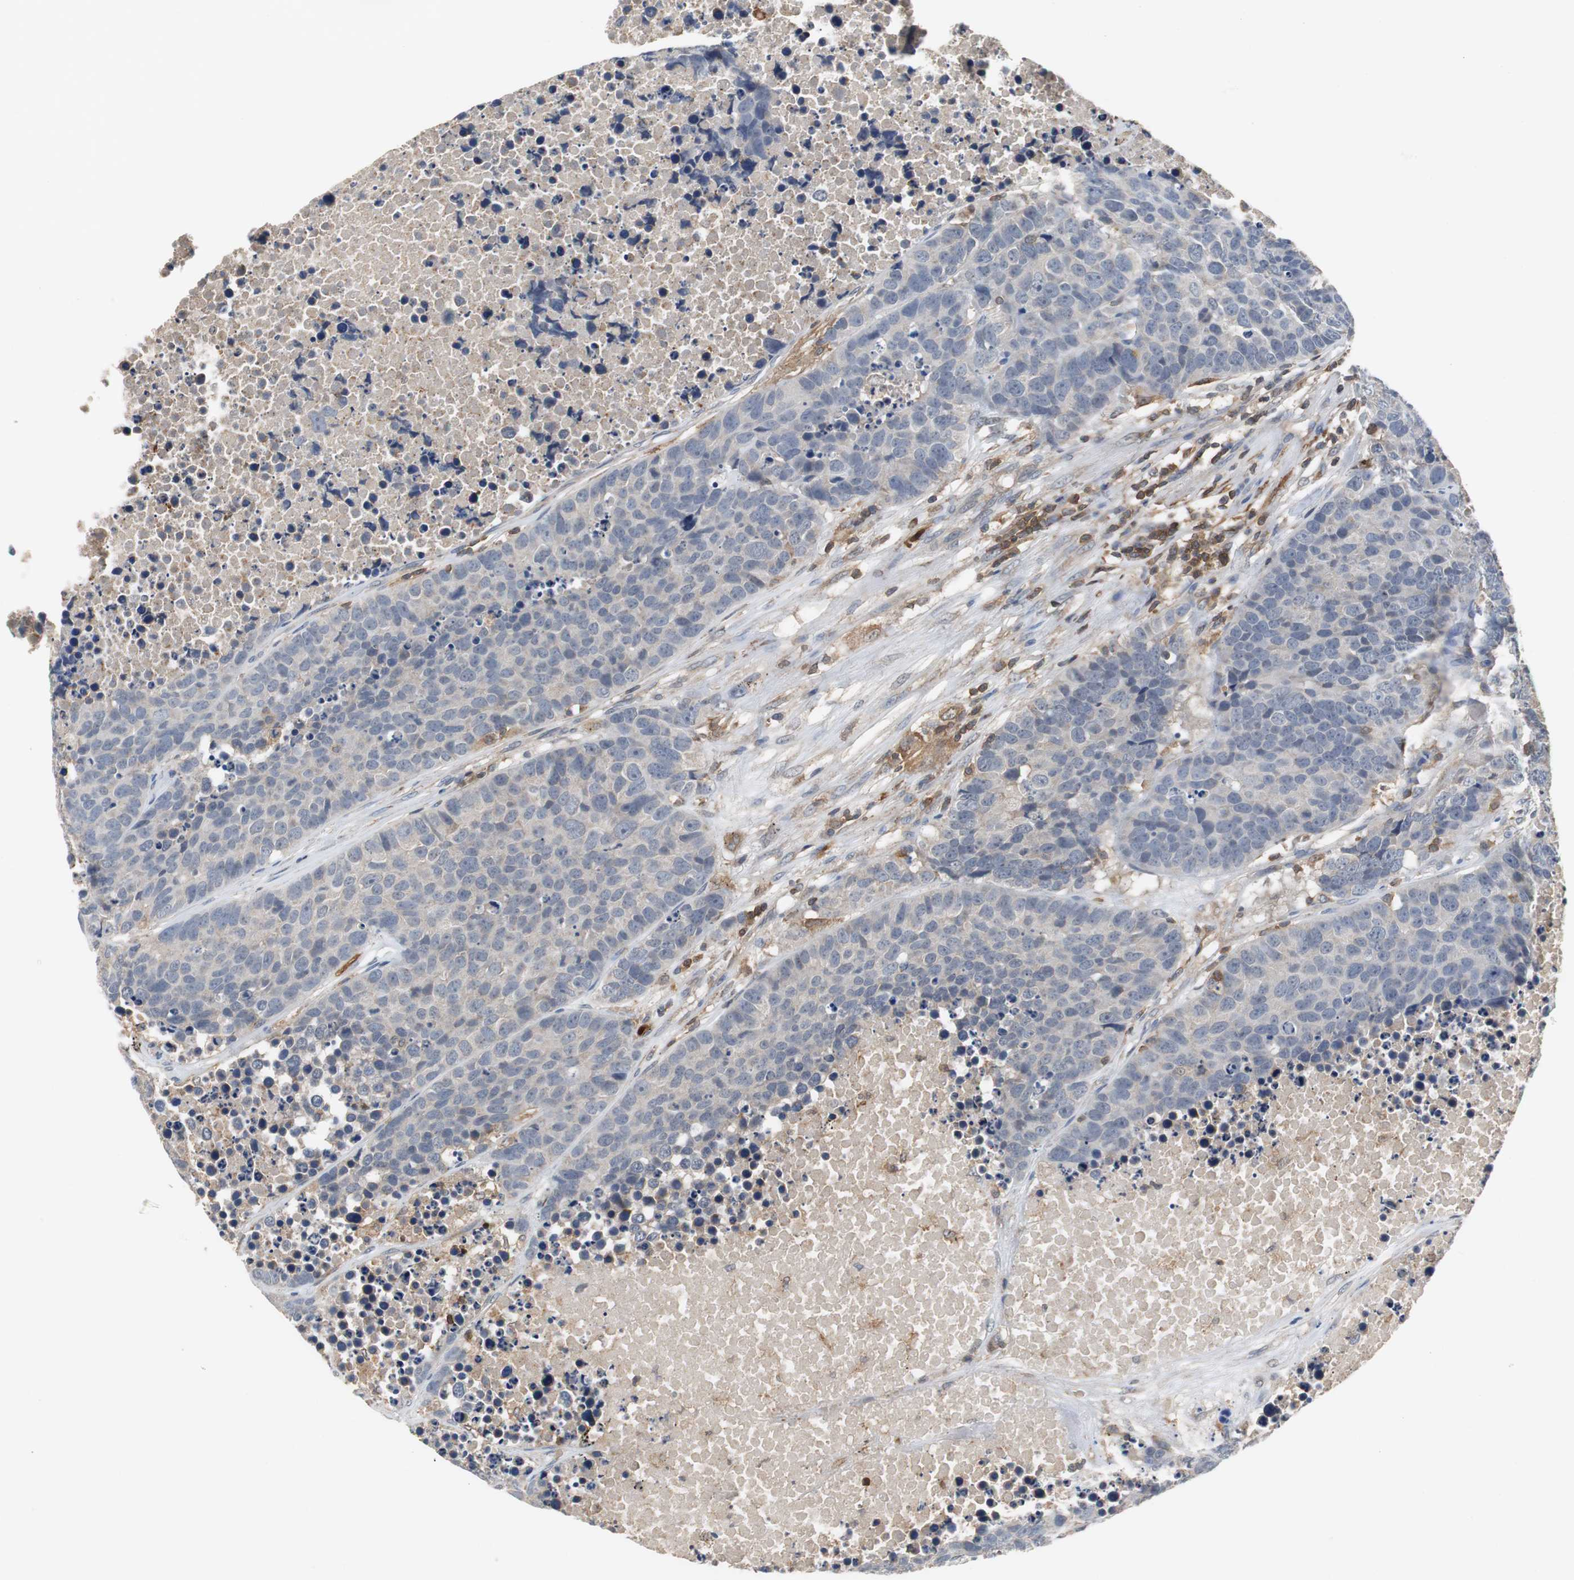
{"staining": {"intensity": "negative", "quantity": "none", "location": "none"}, "tissue": "carcinoid", "cell_type": "Tumor cells", "image_type": "cancer", "snomed": [{"axis": "morphology", "description": "Carcinoid, malignant, NOS"}, {"axis": "topography", "description": "Lung"}], "caption": "Tumor cells are negative for protein expression in human malignant carcinoid.", "gene": "CALB2", "patient": {"sex": "male", "age": 60}}